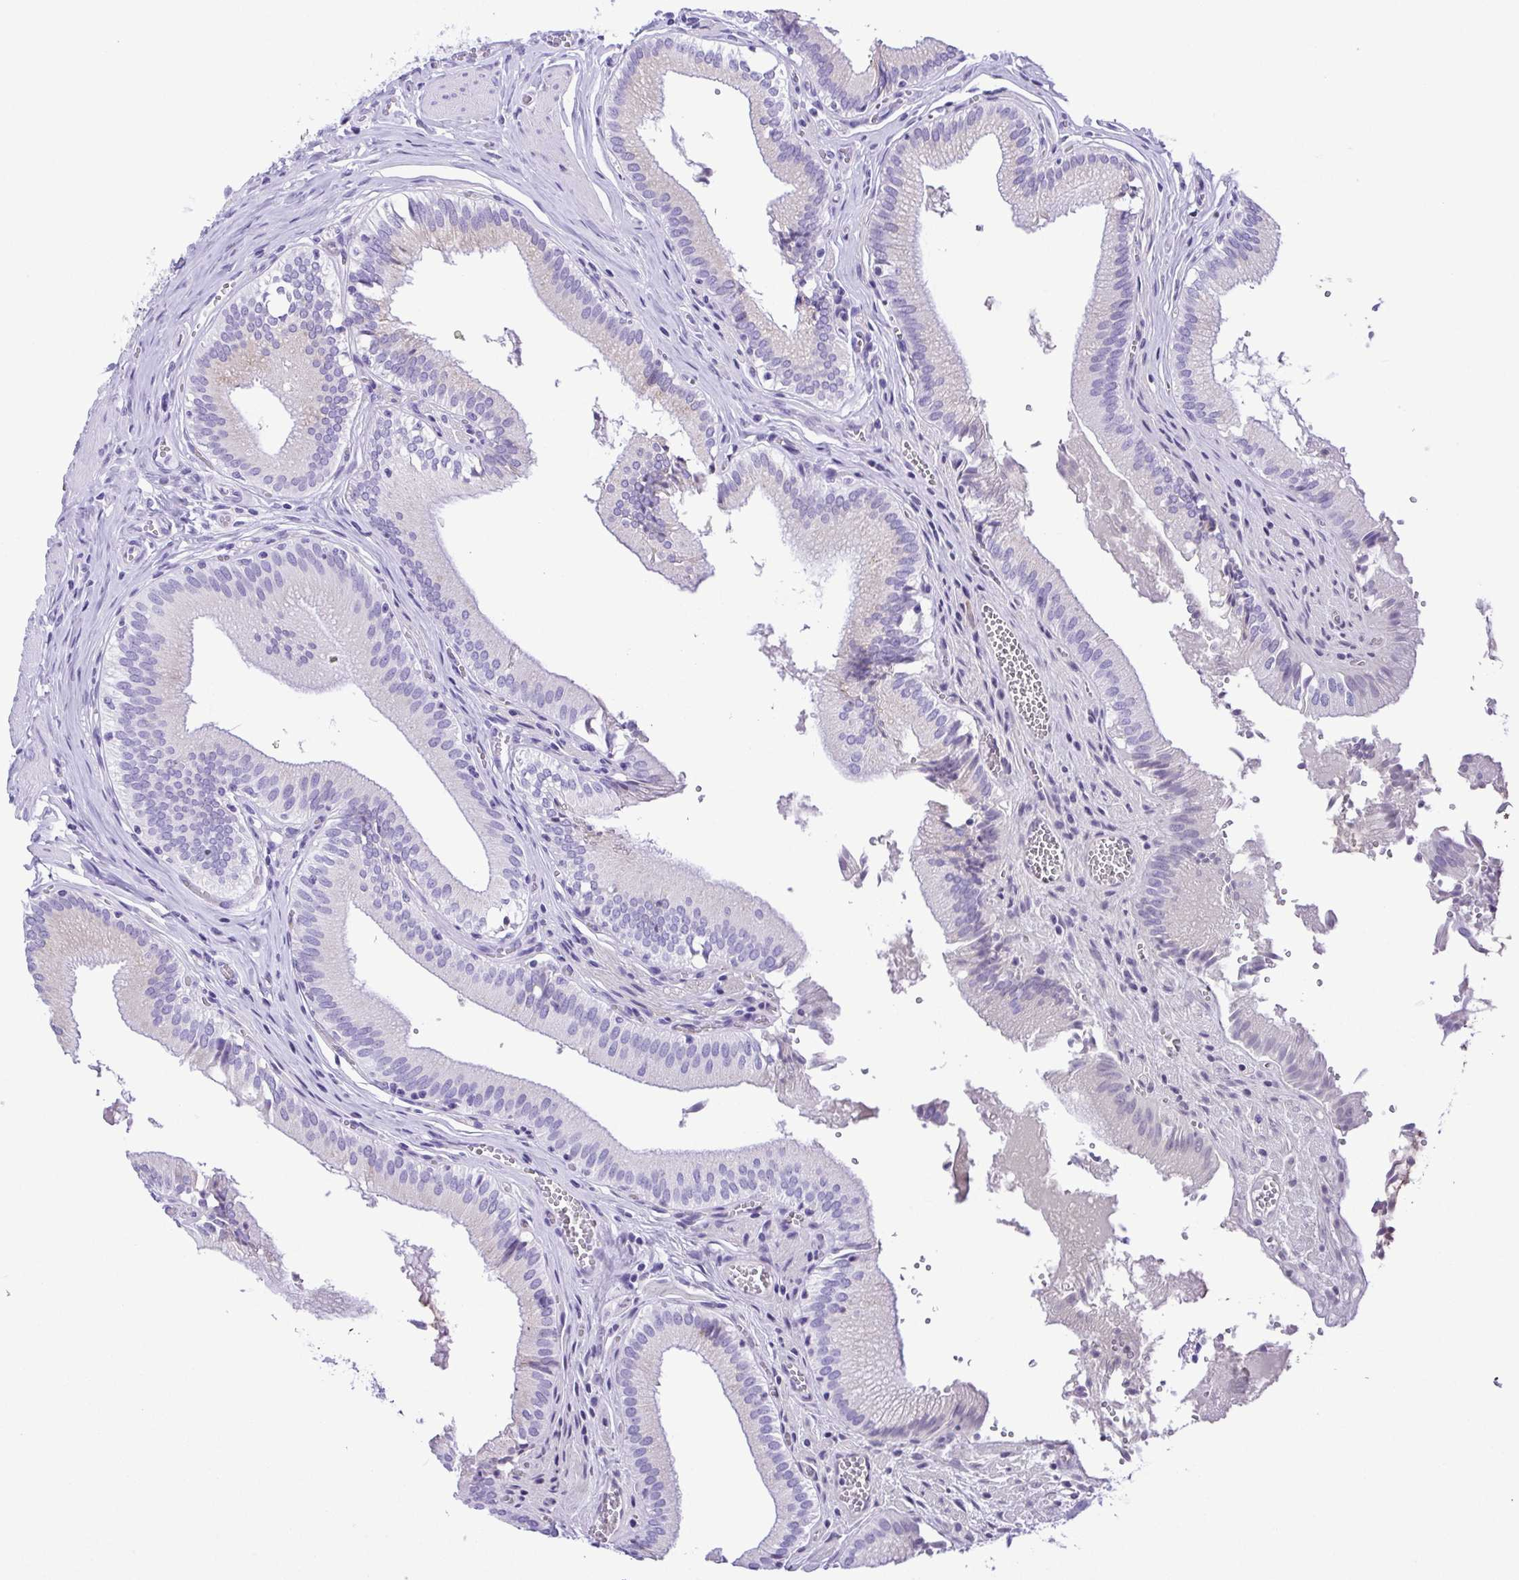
{"staining": {"intensity": "negative", "quantity": "none", "location": "none"}, "tissue": "gallbladder", "cell_type": "Glandular cells", "image_type": "normal", "snomed": [{"axis": "morphology", "description": "Normal tissue, NOS"}, {"axis": "topography", "description": "Gallbladder"}, {"axis": "topography", "description": "Peripheral nerve tissue"}], "caption": "Human gallbladder stained for a protein using immunohistochemistry (IHC) exhibits no expression in glandular cells.", "gene": "PAK3", "patient": {"sex": "male", "age": 17}}